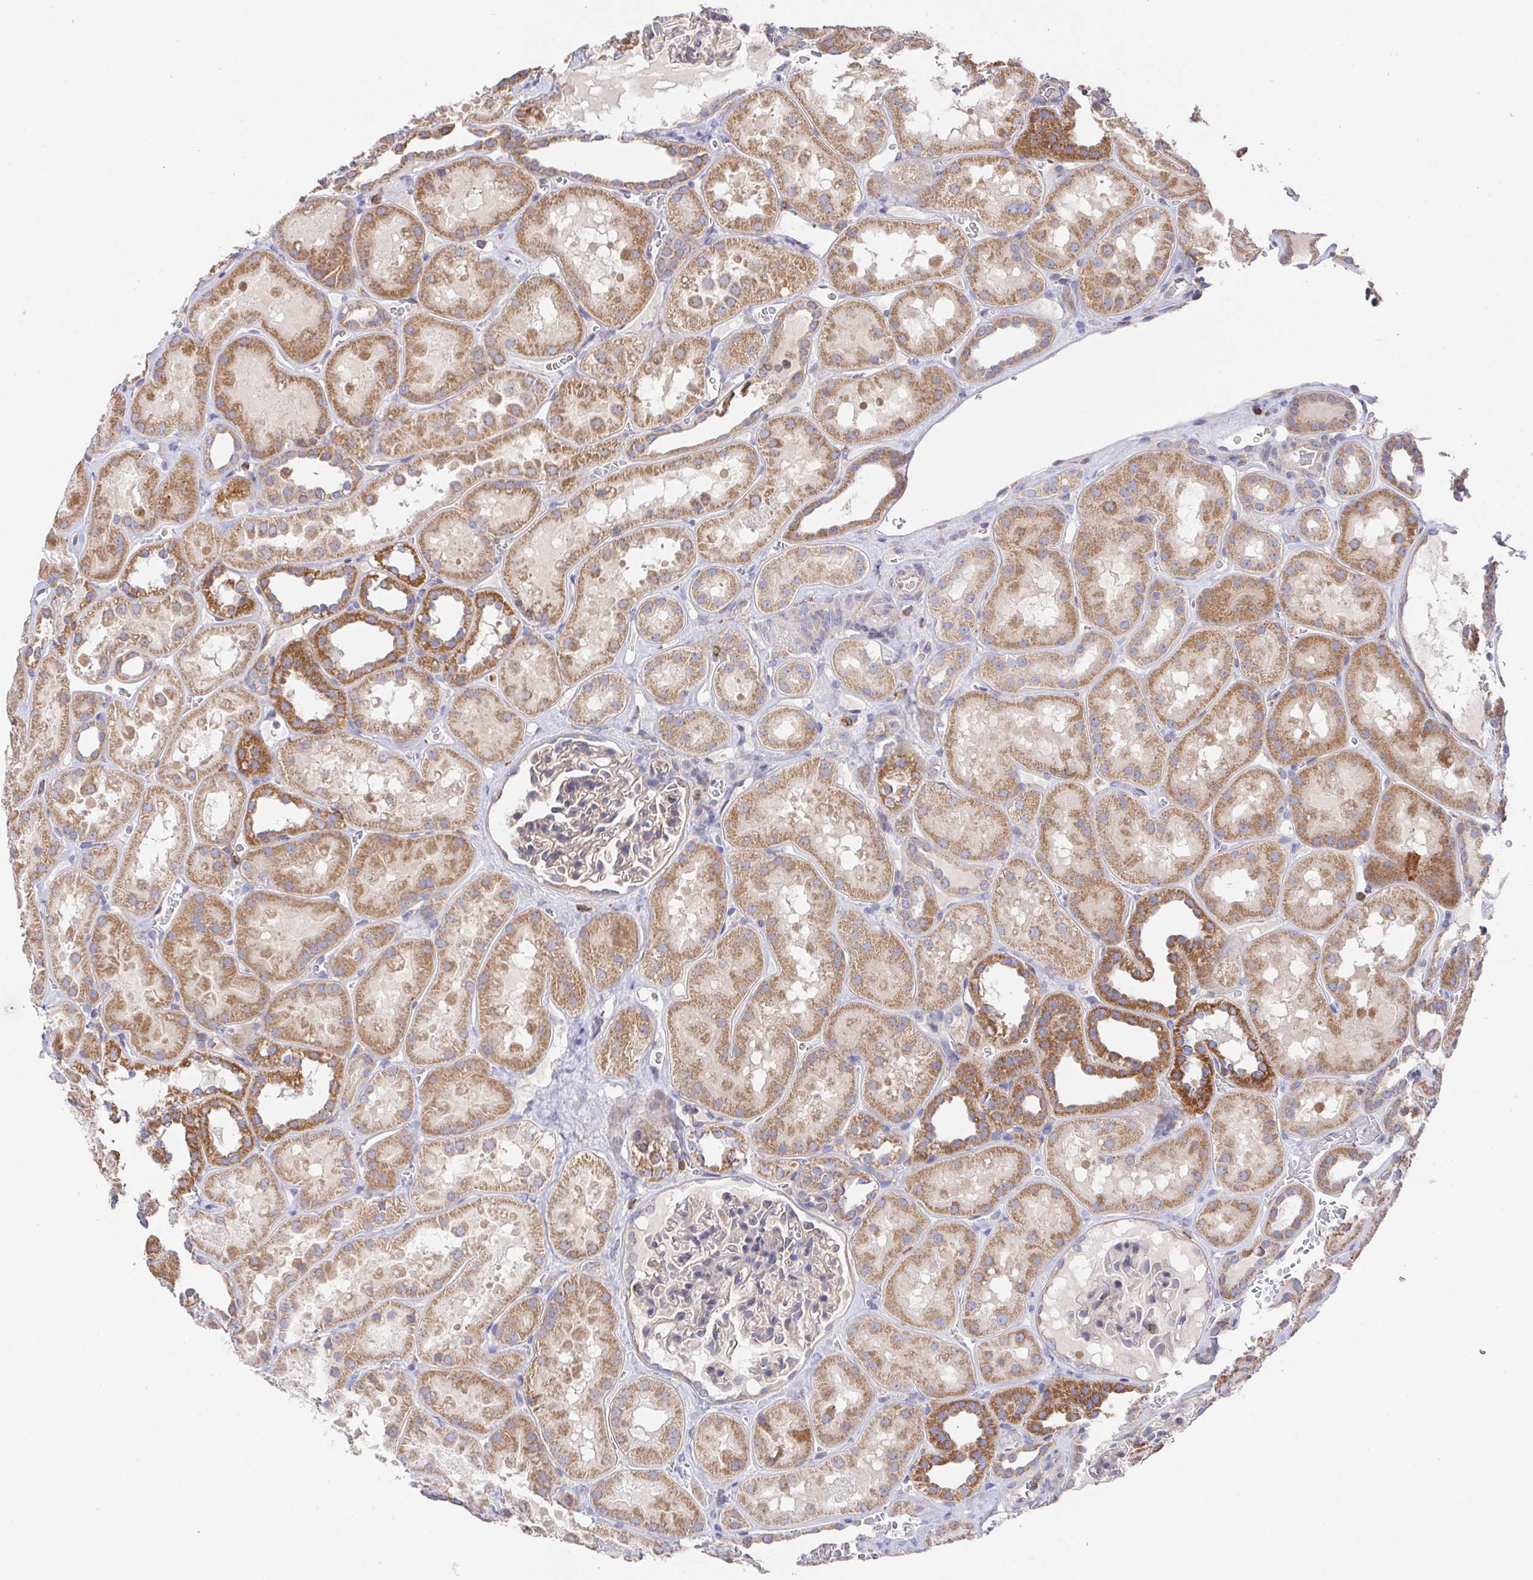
{"staining": {"intensity": "weak", "quantity": "<25%", "location": "cytoplasmic/membranous"}, "tissue": "kidney", "cell_type": "Cells in glomeruli", "image_type": "normal", "snomed": [{"axis": "morphology", "description": "Normal tissue, NOS"}, {"axis": "topography", "description": "Kidney"}], "caption": "The histopathology image displays no significant expression in cells in glomeruli of kidney. (DAB immunohistochemistry, high magnification).", "gene": "FAM241A", "patient": {"sex": "female", "age": 41}}